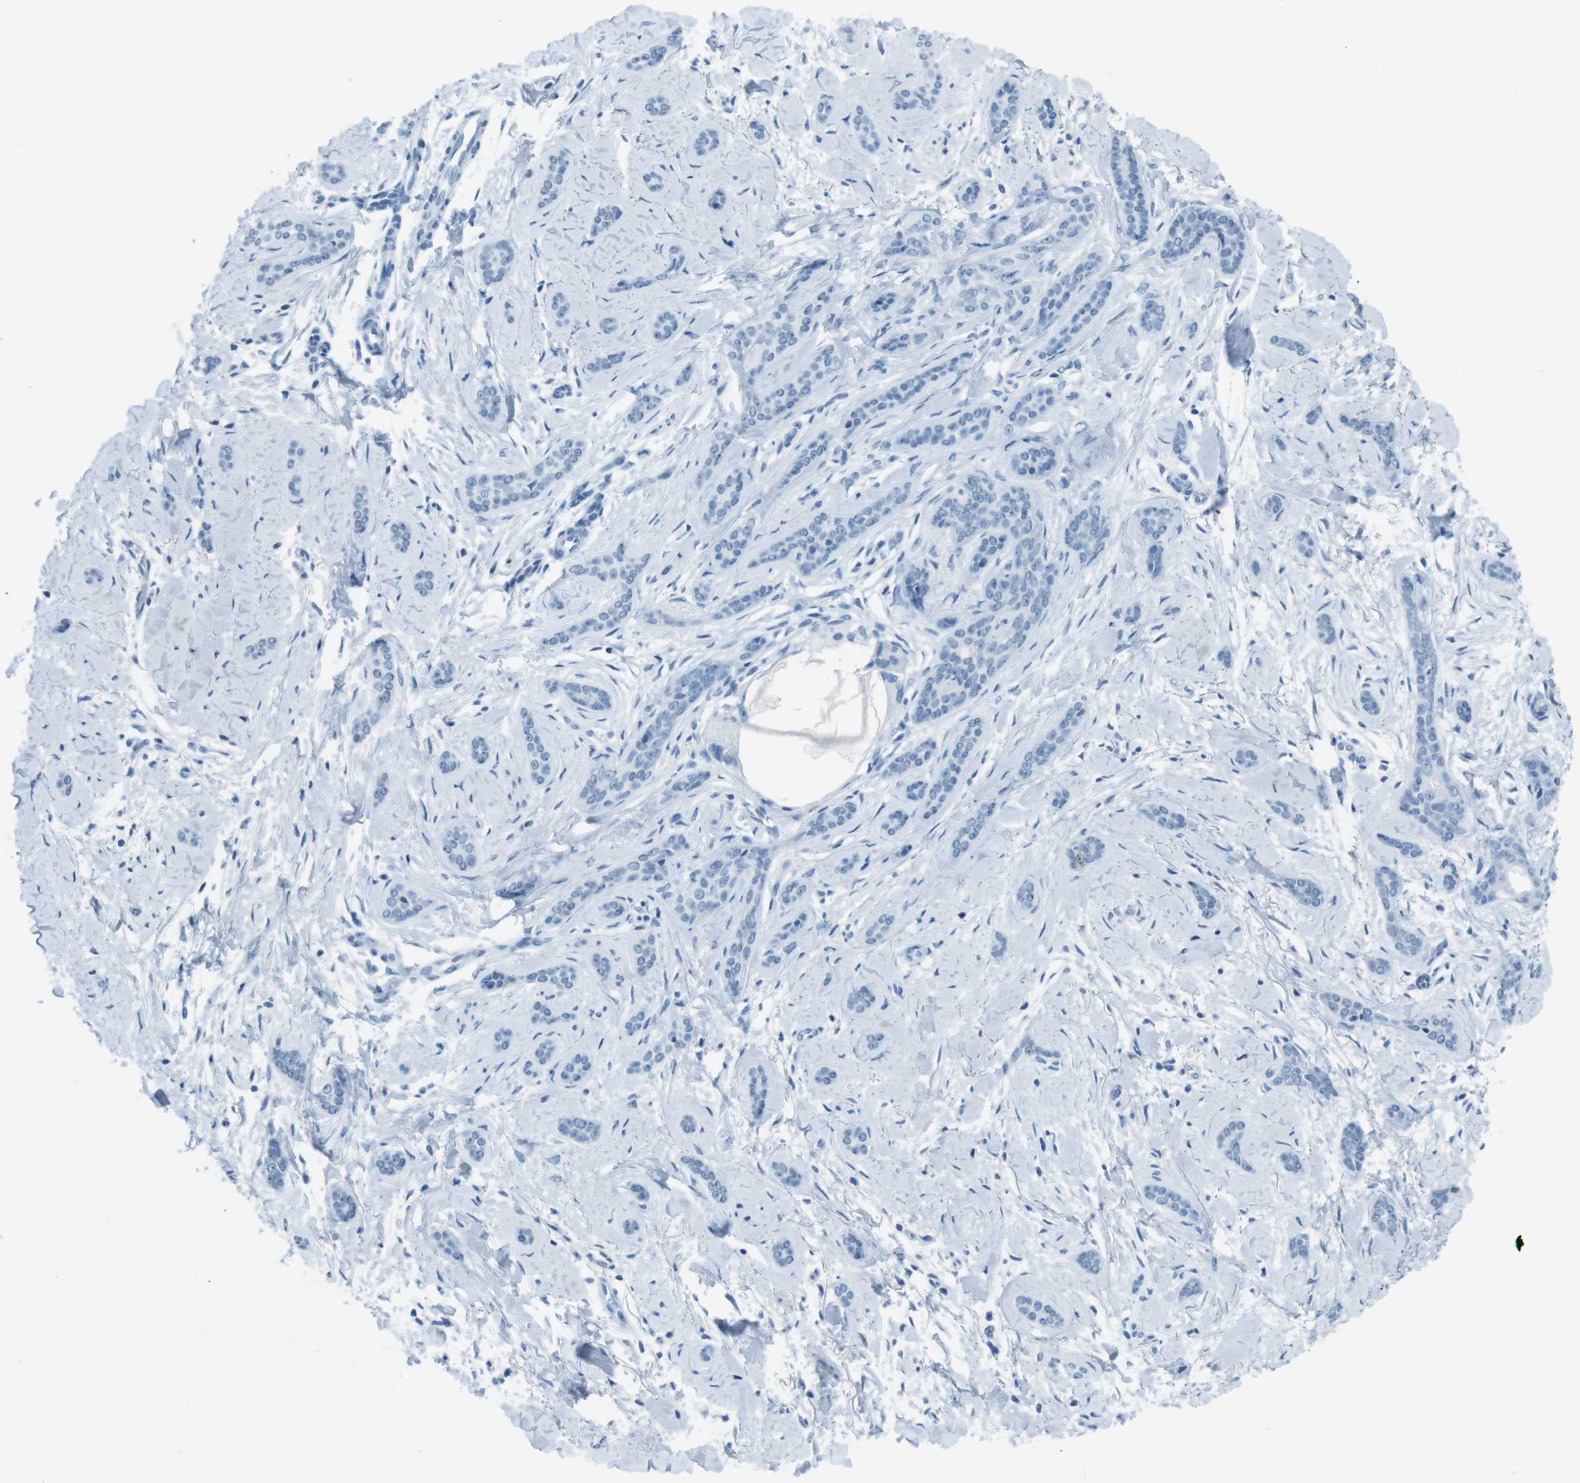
{"staining": {"intensity": "negative", "quantity": "none", "location": "none"}, "tissue": "skin cancer", "cell_type": "Tumor cells", "image_type": "cancer", "snomed": [{"axis": "morphology", "description": "Basal cell carcinoma"}, {"axis": "morphology", "description": "Adnexal tumor, benign"}, {"axis": "topography", "description": "Skin"}], "caption": "Tumor cells are negative for brown protein staining in skin cancer (basal cell carcinoma).", "gene": "TMEM207", "patient": {"sex": "female", "age": 42}}